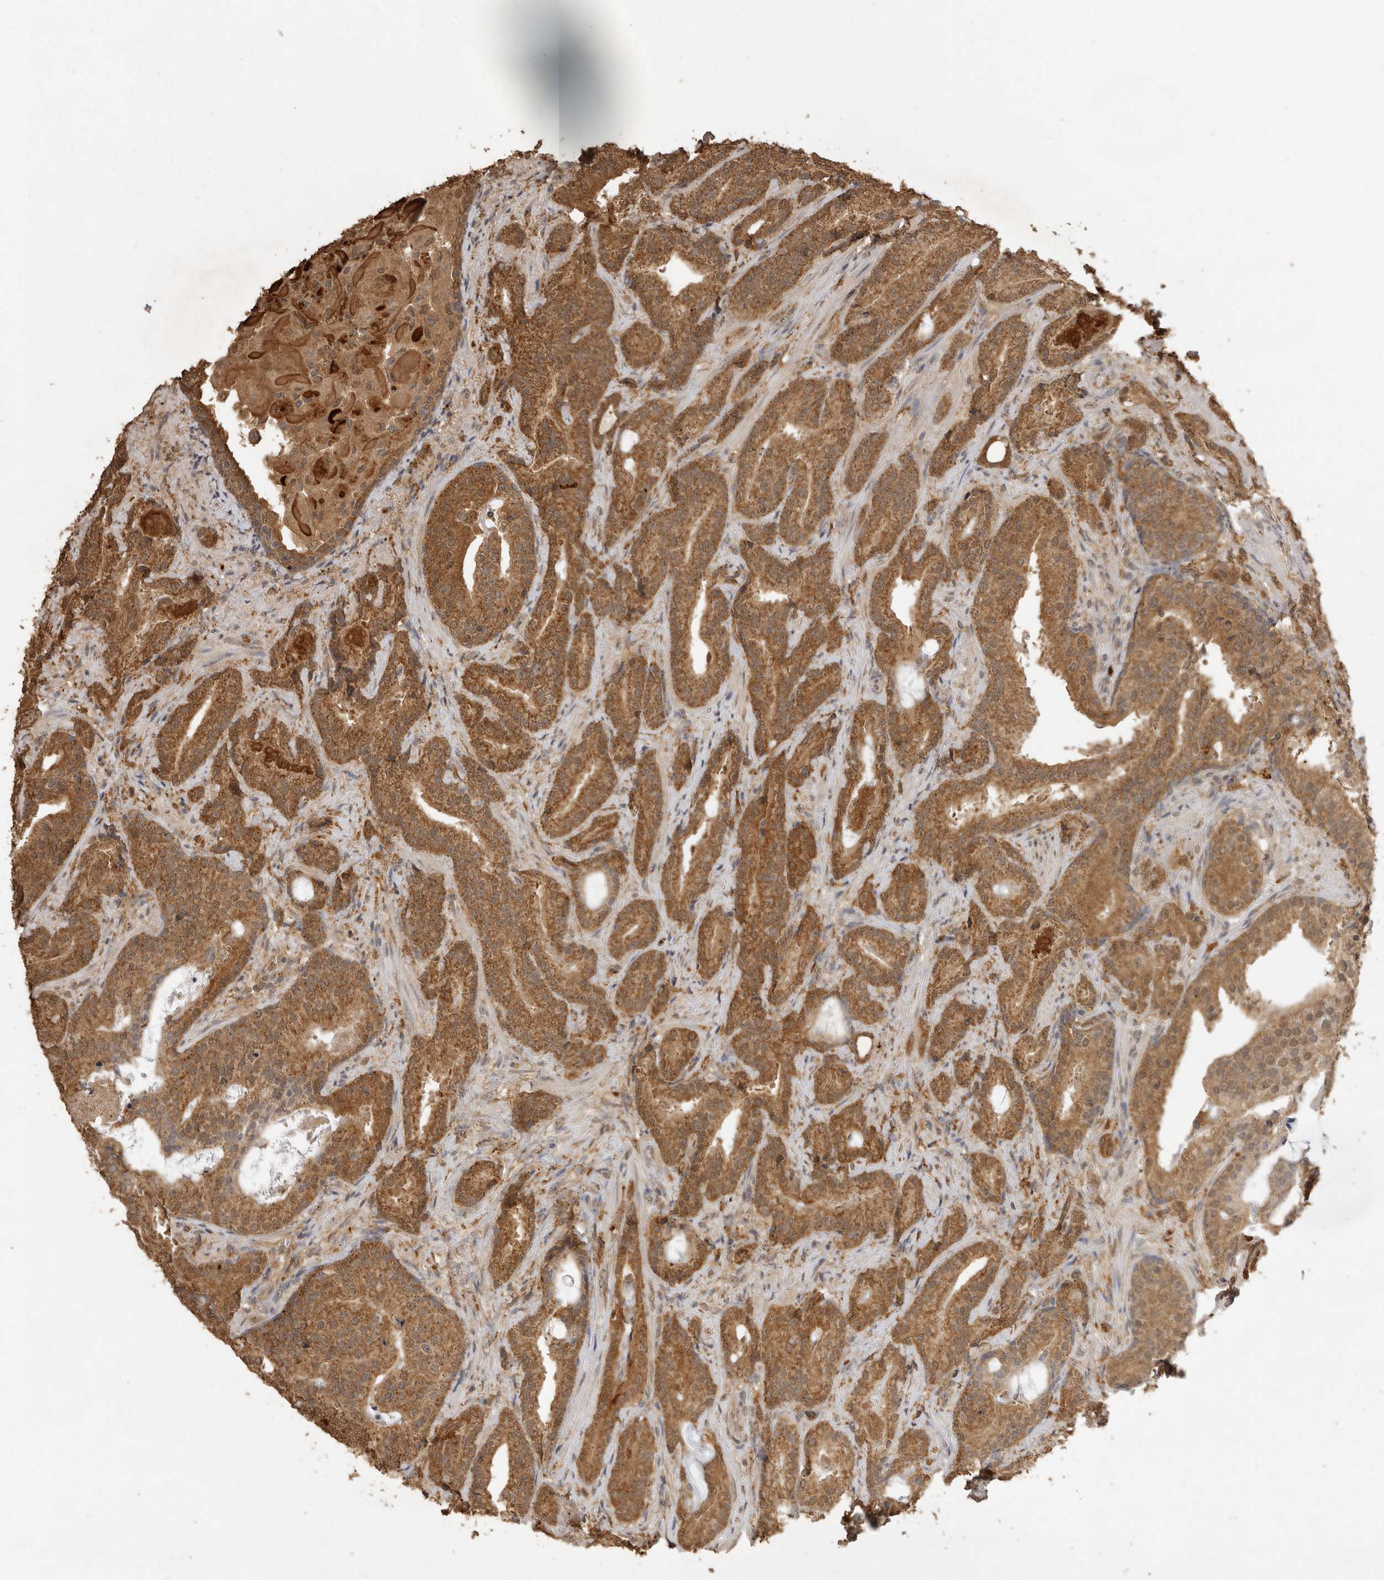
{"staining": {"intensity": "strong", "quantity": ">75%", "location": "cytoplasmic/membranous"}, "tissue": "prostate cancer", "cell_type": "Tumor cells", "image_type": "cancer", "snomed": [{"axis": "morphology", "description": "Adenocarcinoma, Low grade"}, {"axis": "topography", "description": "Prostate"}], "caption": "Adenocarcinoma (low-grade) (prostate) stained with a protein marker displays strong staining in tumor cells.", "gene": "JAG2", "patient": {"sex": "male", "age": 67}}